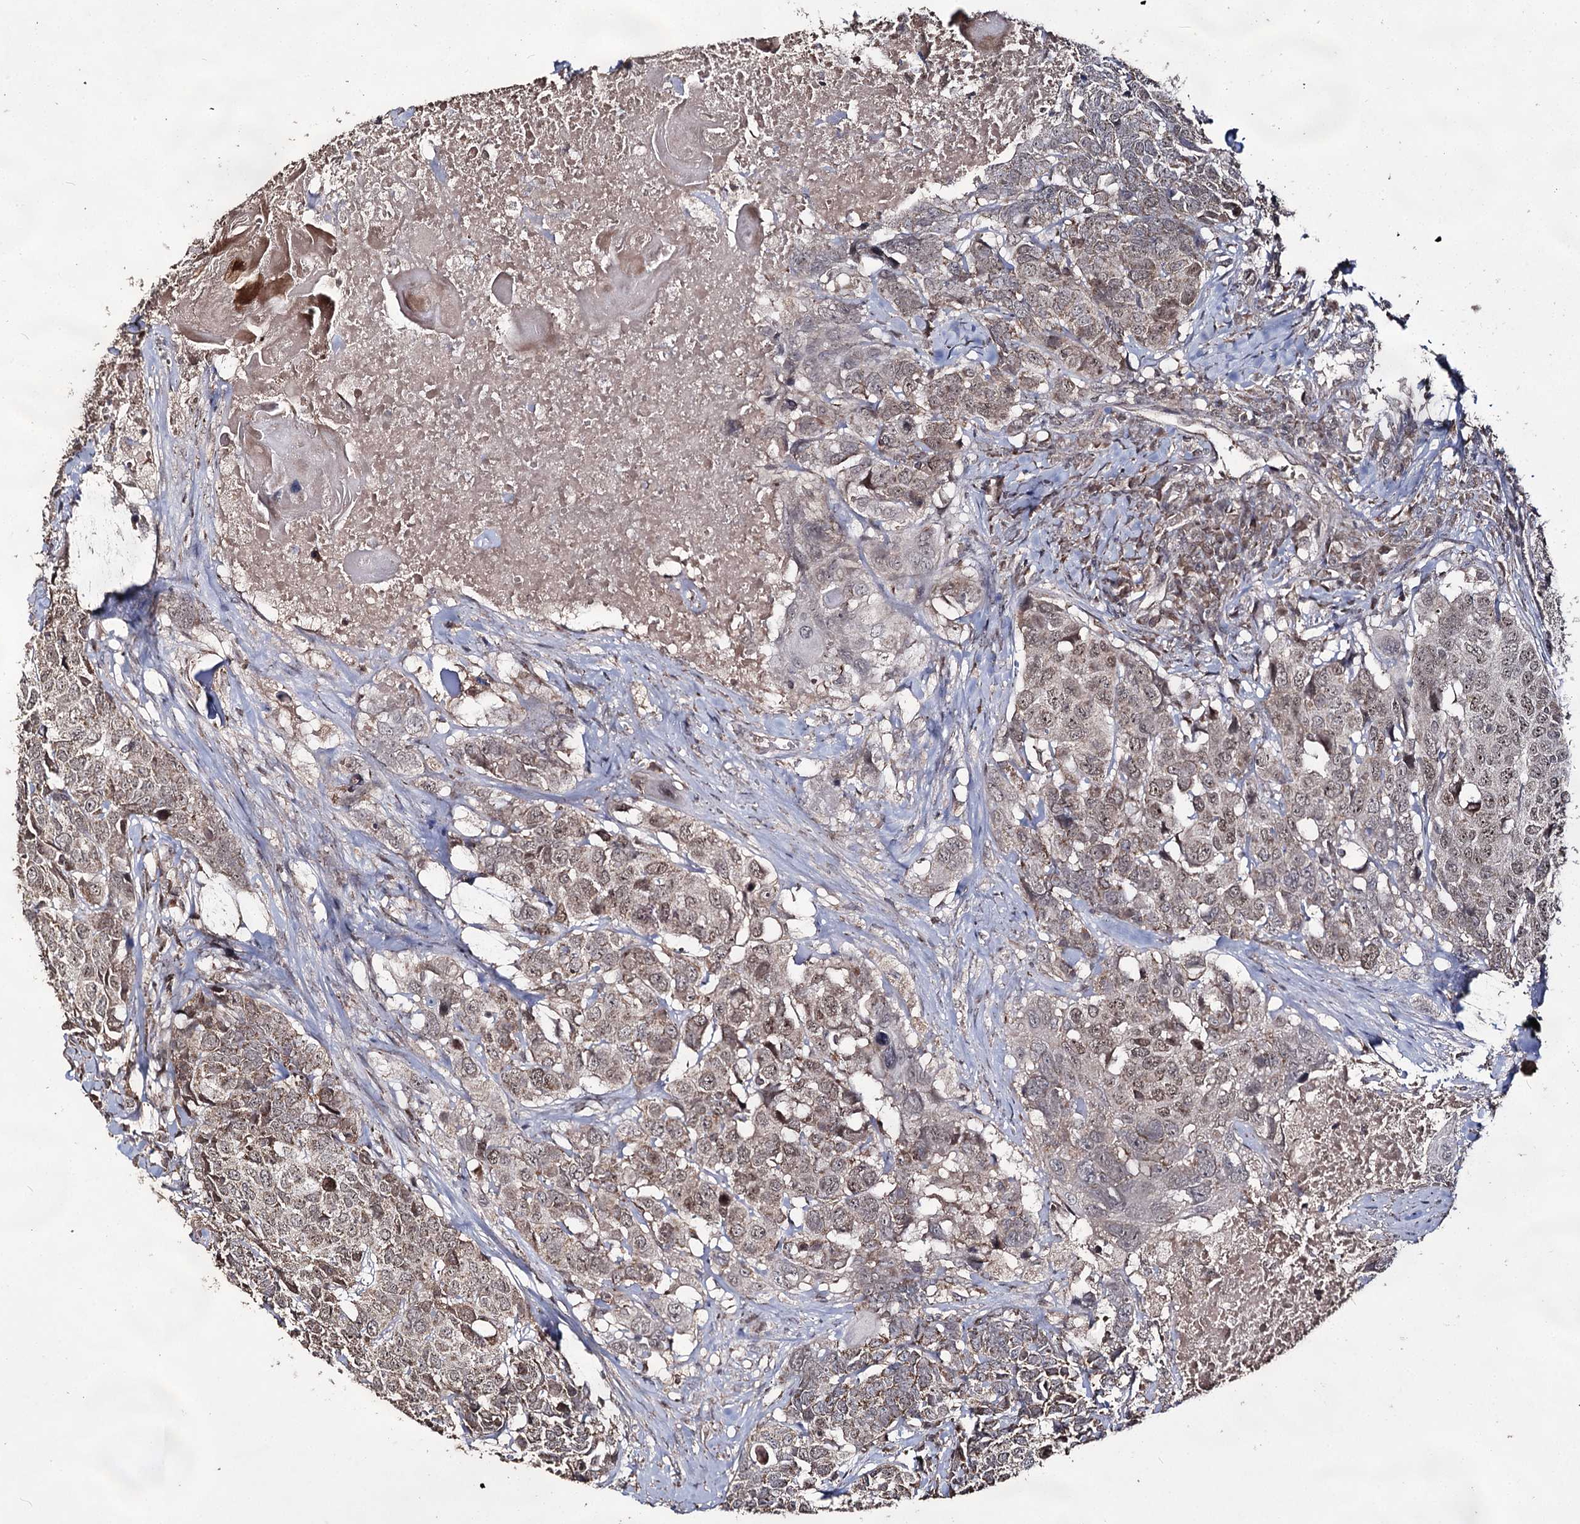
{"staining": {"intensity": "weak", "quantity": ">75%", "location": "nuclear"}, "tissue": "head and neck cancer", "cell_type": "Tumor cells", "image_type": "cancer", "snomed": [{"axis": "morphology", "description": "Squamous cell carcinoma, NOS"}, {"axis": "topography", "description": "Head-Neck"}], "caption": "Protein positivity by immunohistochemistry (IHC) displays weak nuclear staining in approximately >75% of tumor cells in head and neck cancer (squamous cell carcinoma).", "gene": "ACTR6", "patient": {"sex": "male", "age": 66}}